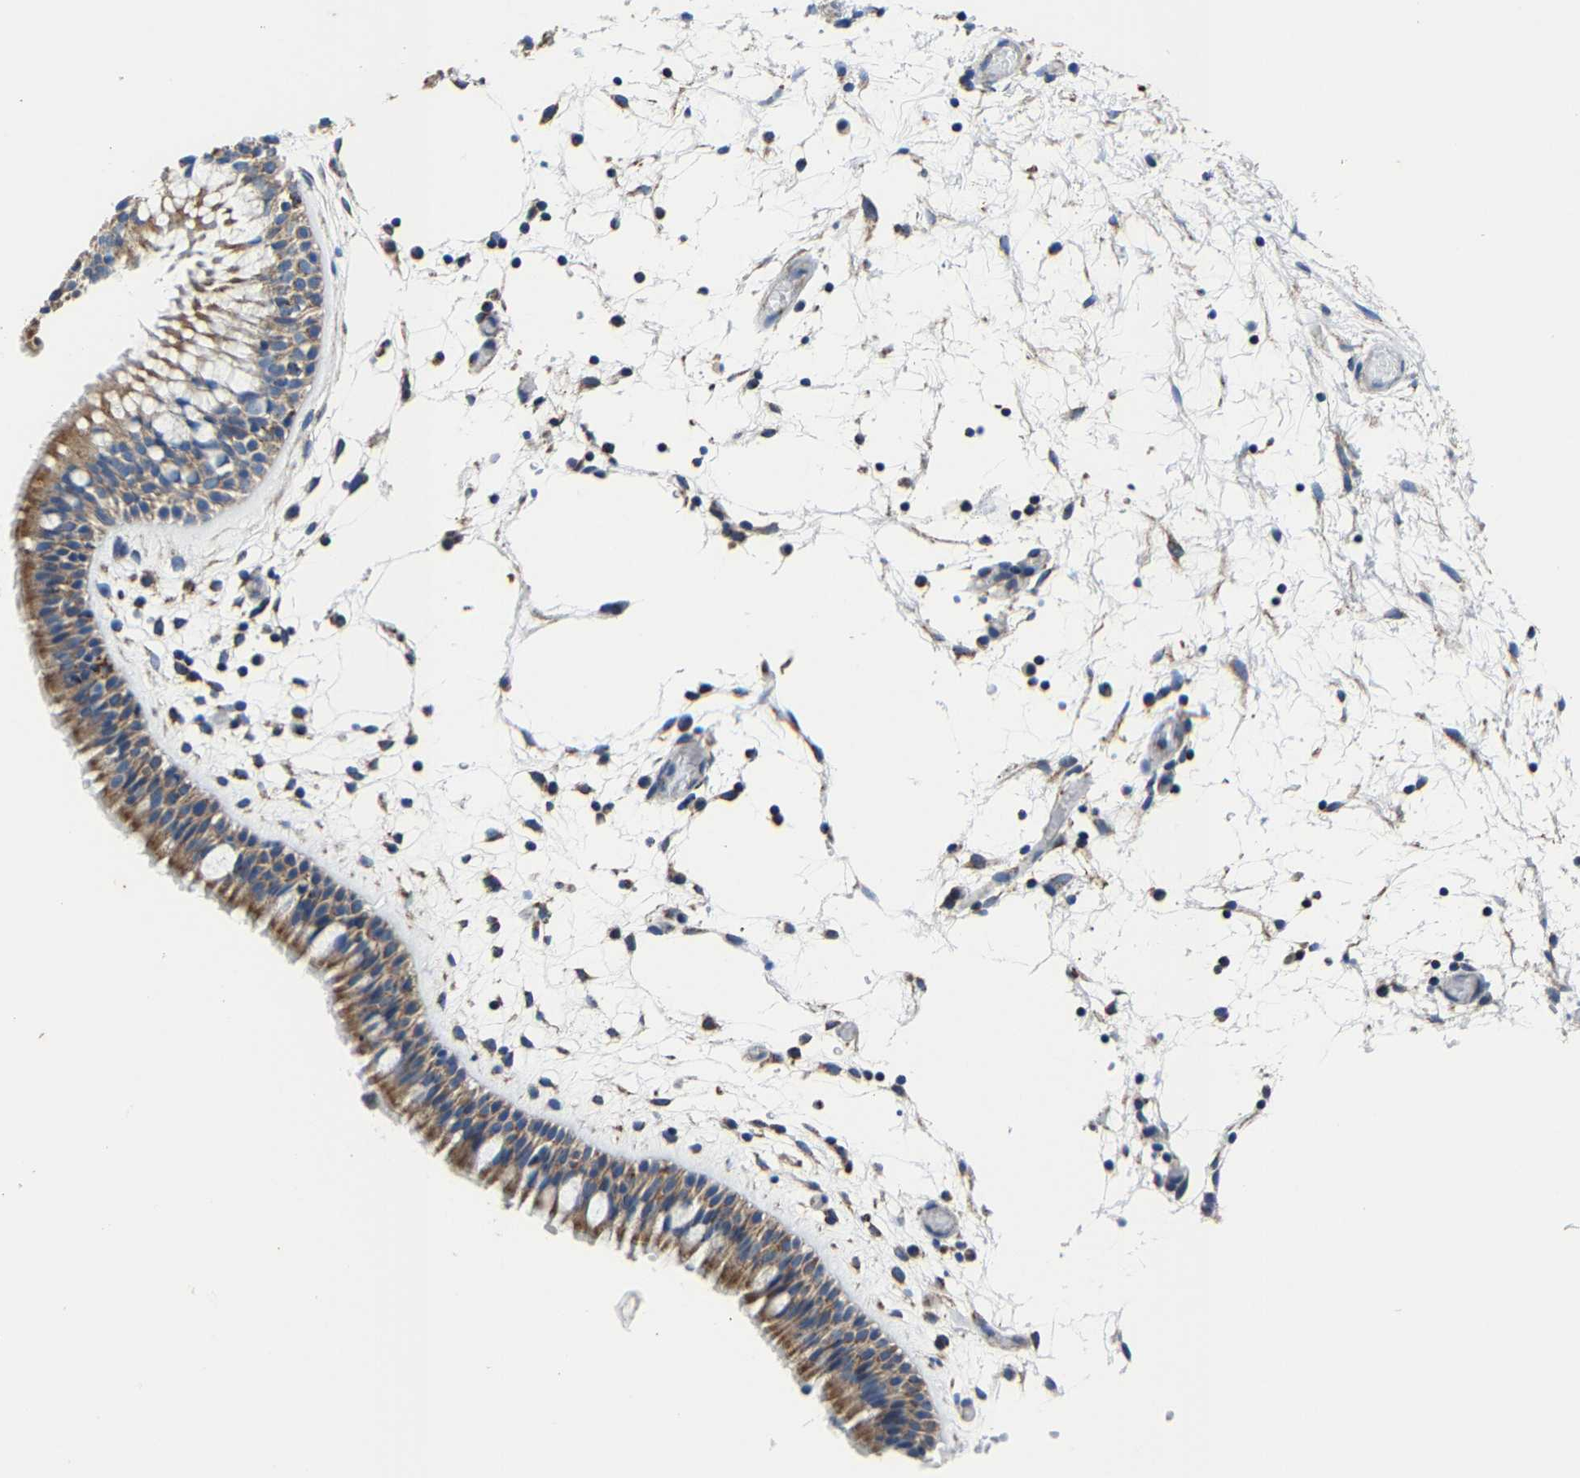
{"staining": {"intensity": "moderate", "quantity": ">75%", "location": "cytoplasmic/membranous"}, "tissue": "nasopharynx", "cell_type": "Respiratory epithelial cells", "image_type": "normal", "snomed": [{"axis": "morphology", "description": "Normal tissue, NOS"}, {"axis": "morphology", "description": "Inflammation, NOS"}, {"axis": "topography", "description": "Nasopharynx"}], "caption": "Immunohistochemical staining of unremarkable human nasopharynx reveals medium levels of moderate cytoplasmic/membranous staining in about >75% of respiratory epithelial cells.", "gene": "AGK", "patient": {"sex": "male", "age": 48}}